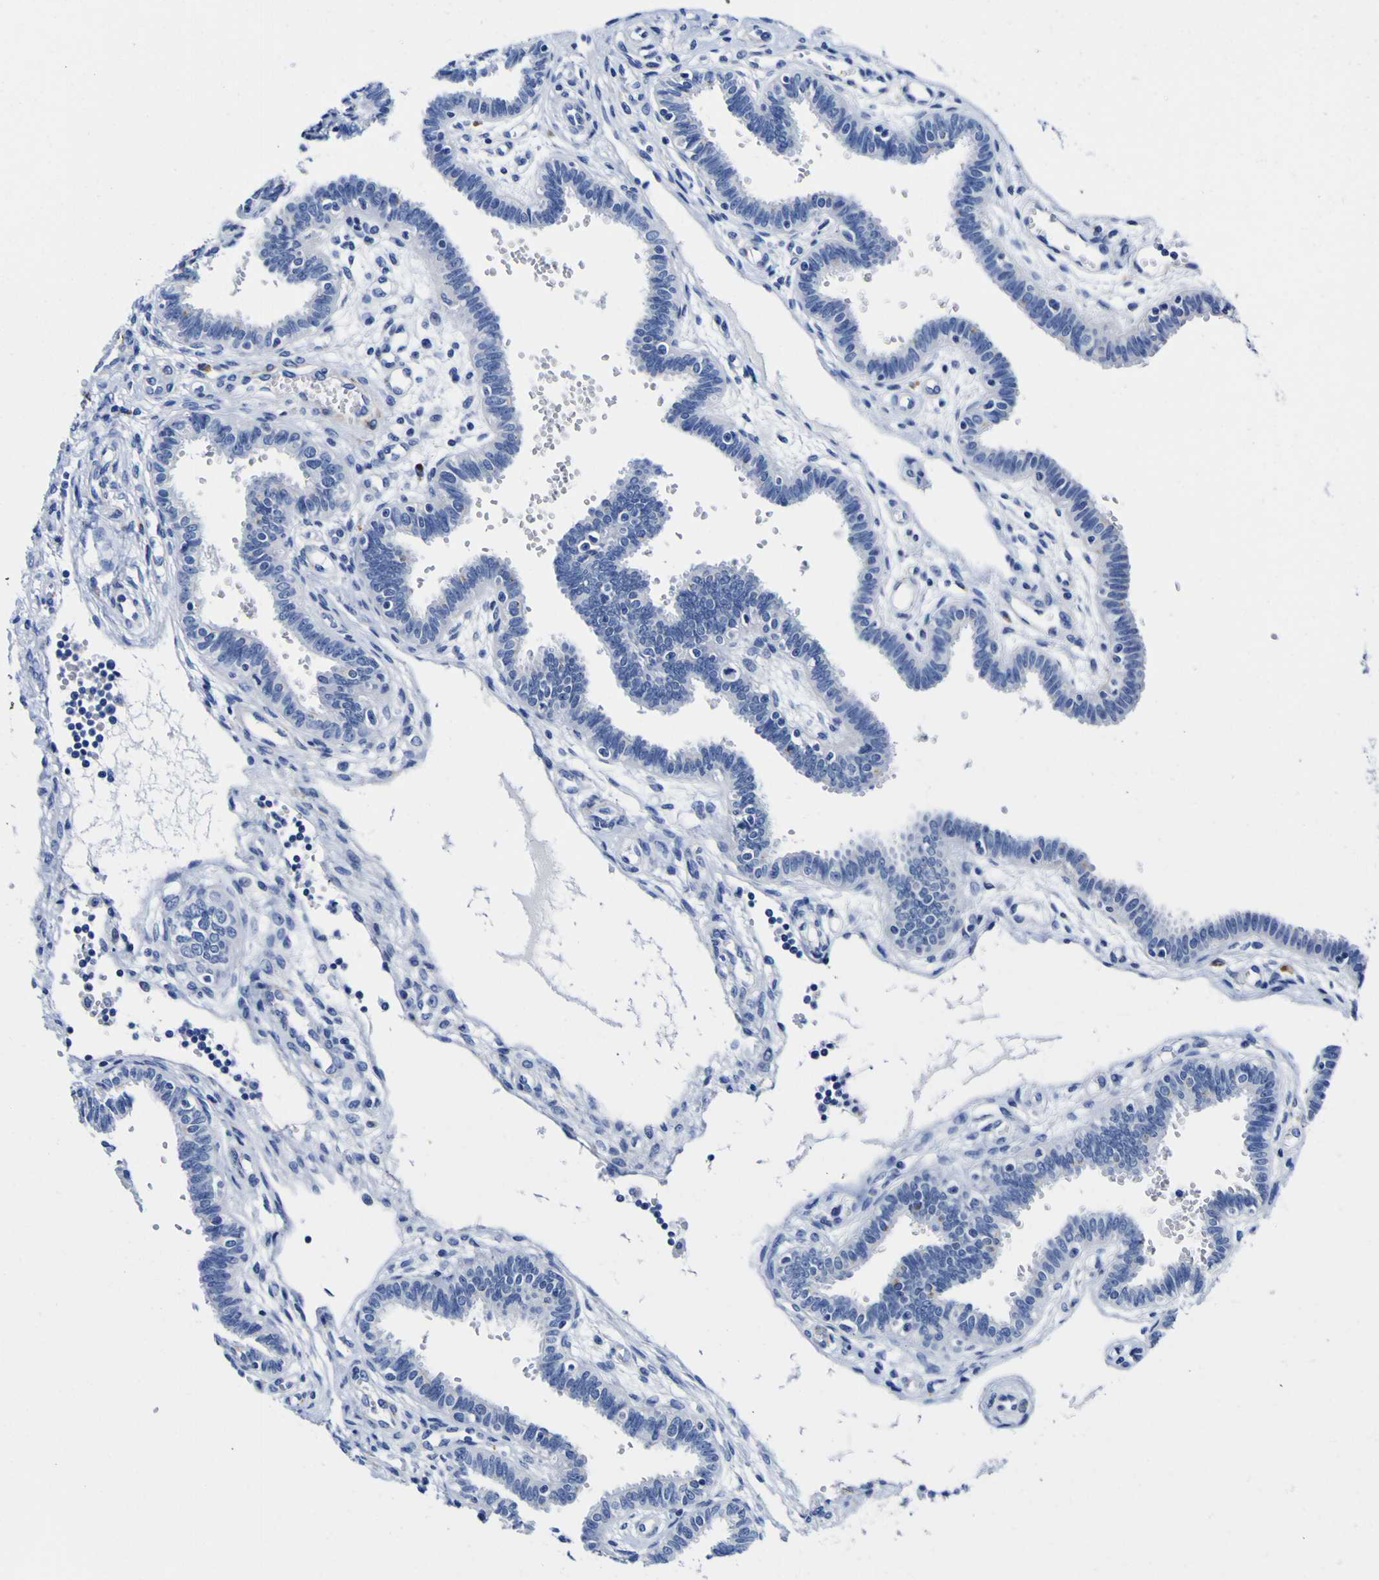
{"staining": {"intensity": "negative", "quantity": "none", "location": "none"}, "tissue": "fallopian tube", "cell_type": "Glandular cells", "image_type": "normal", "snomed": [{"axis": "morphology", "description": "Normal tissue, NOS"}, {"axis": "topography", "description": "Fallopian tube"}], "caption": "This is an immunohistochemistry photomicrograph of normal human fallopian tube. There is no staining in glandular cells.", "gene": "HLA", "patient": {"sex": "female", "age": 32}}